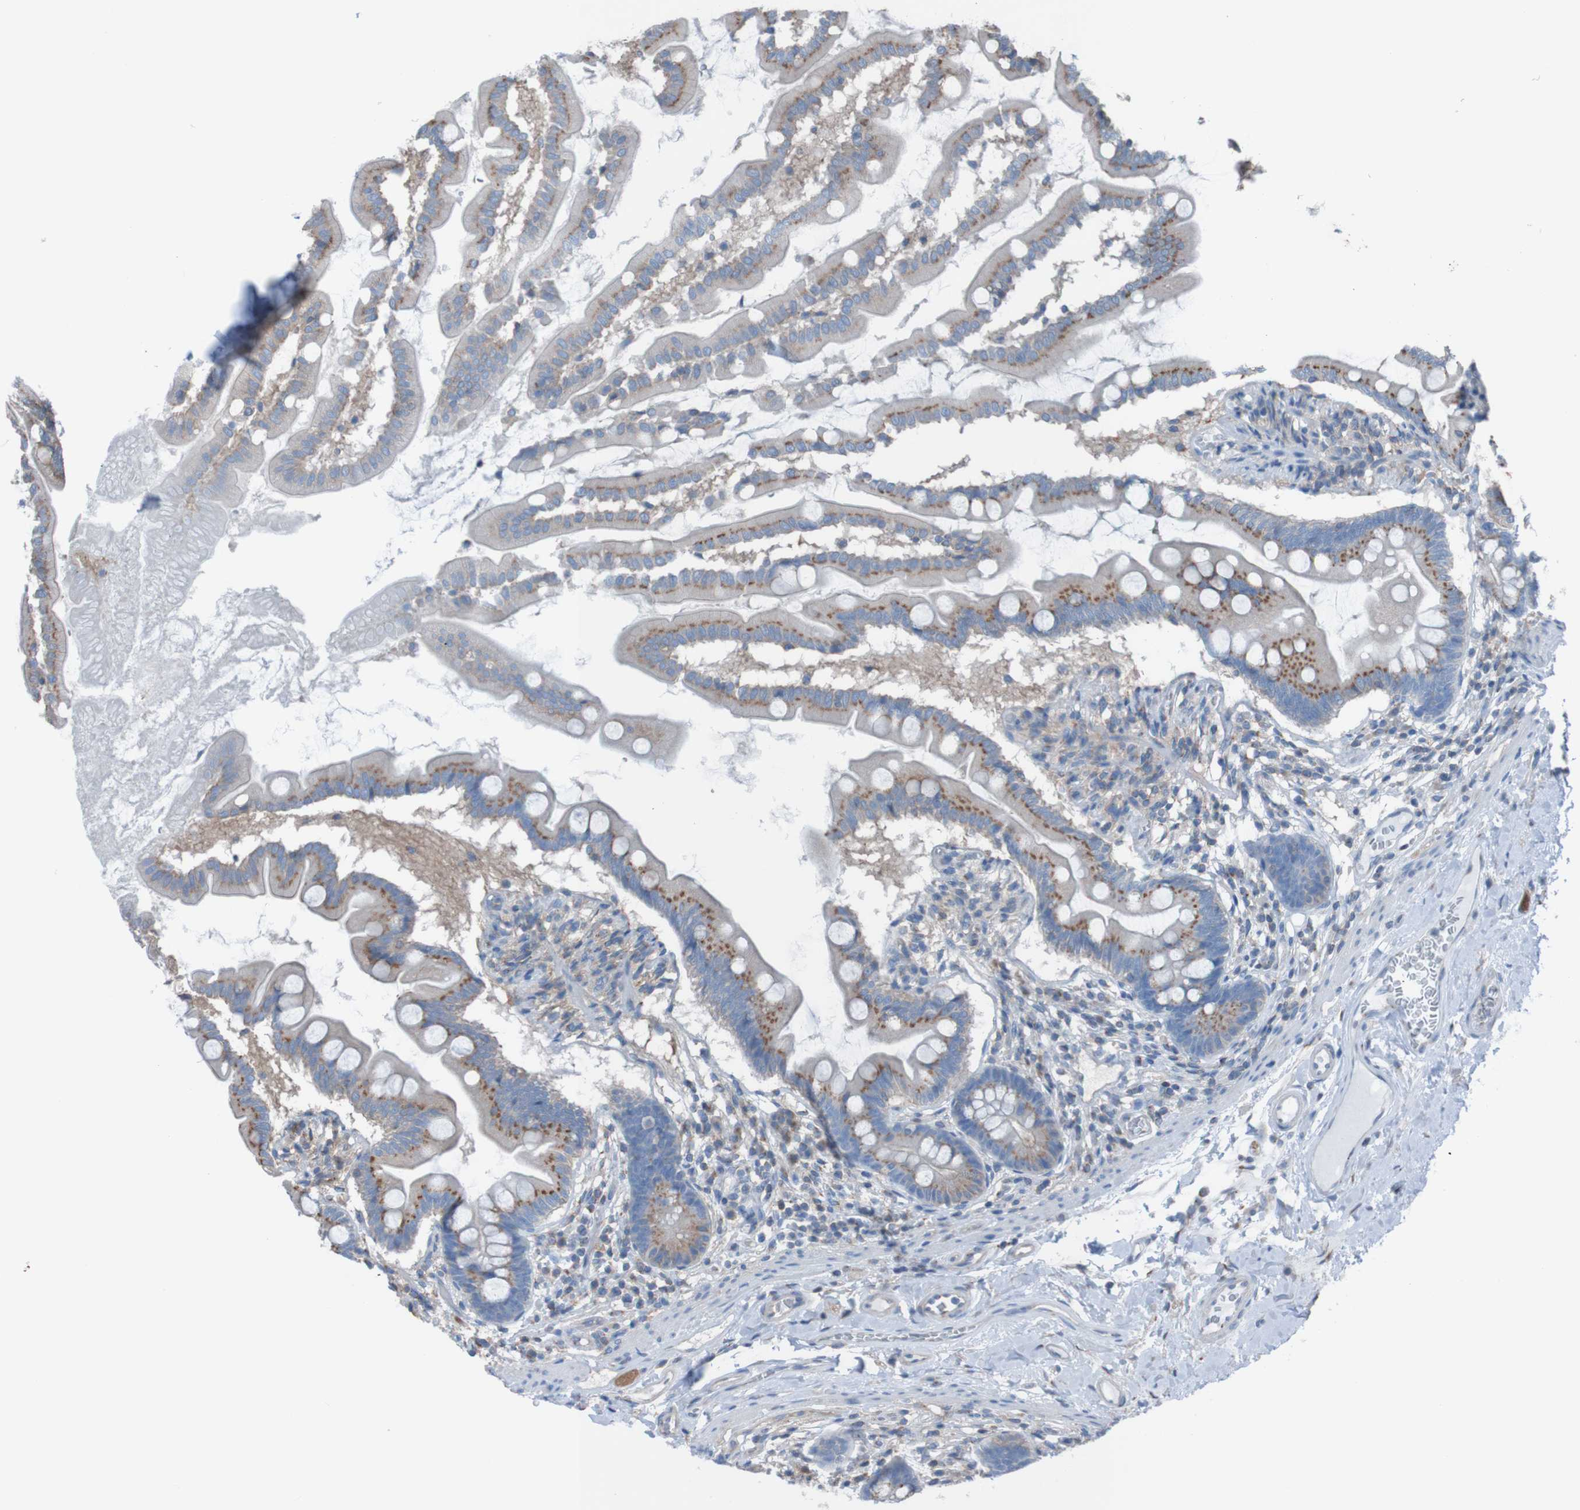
{"staining": {"intensity": "moderate", "quantity": "25%-75%", "location": "cytoplasmic/membranous"}, "tissue": "small intestine", "cell_type": "Glandular cells", "image_type": "normal", "snomed": [{"axis": "morphology", "description": "Normal tissue, NOS"}, {"axis": "topography", "description": "Small intestine"}], "caption": "This histopathology image demonstrates IHC staining of normal small intestine, with medium moderate cytoplasmic/membranous positivity in about 25%-75% of glandular cells.", "gene": "MINAR1", "patient": {"sex": "female", "age": 56}}